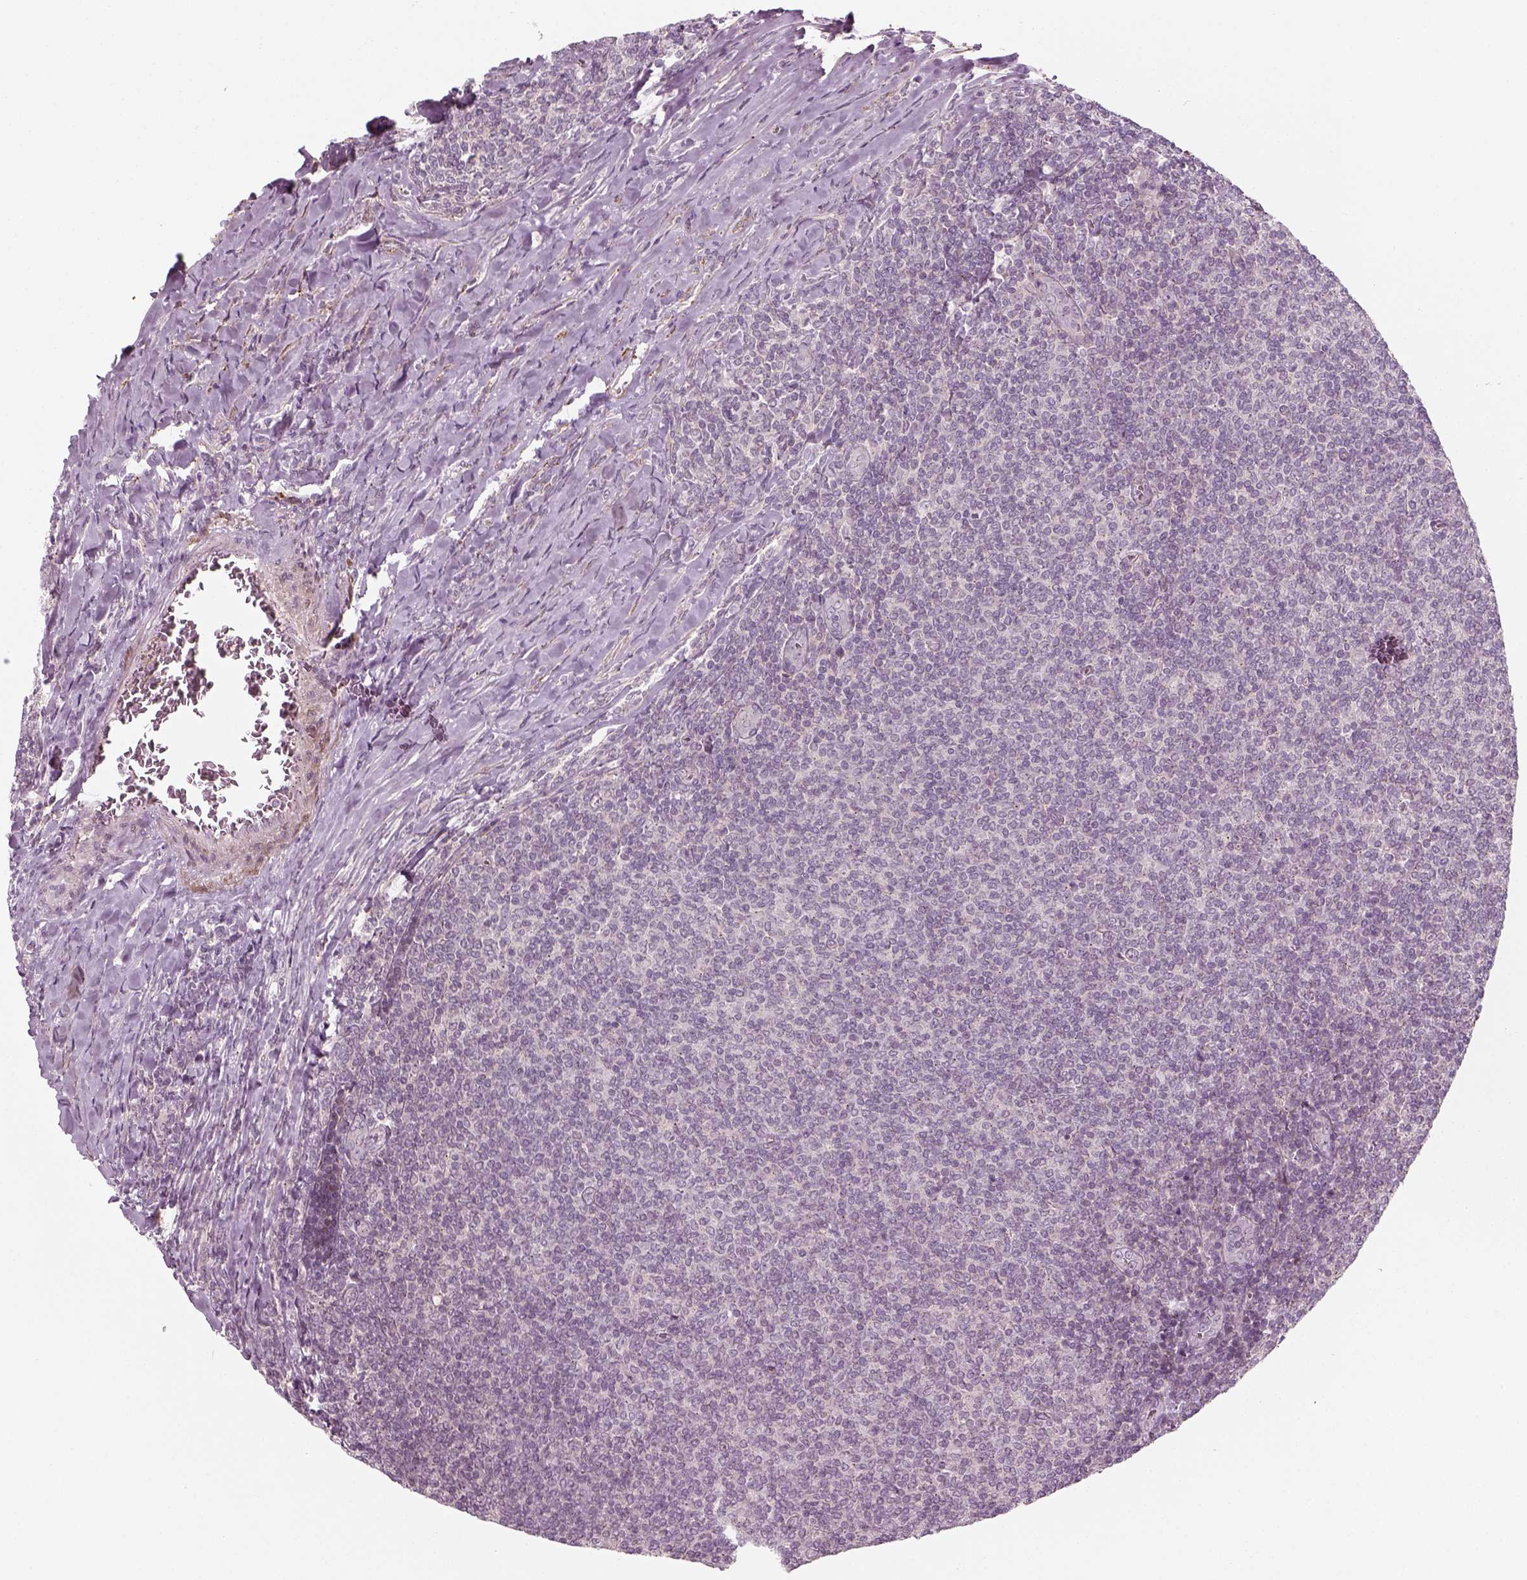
{"staining": {"intensity": "negative", "quantity": "none", "location": "none"}, "tissue": "lymphoma", "cell_type": "Tumor cells", "image_type": "cancer", "snomed": [{"axis": "morphology", "description": "Malignant lymphoma, non-Hodgkin's type, Low grade"}, {"axis": "topography", "description": "Lymph node"}], "caption": "Tumor cells show no significant positivity in malignant lymphoma, non-Hodgkin's type (low-grade).", "gene": "MLIP", "patient": {"sex": "male", "age": 52}}